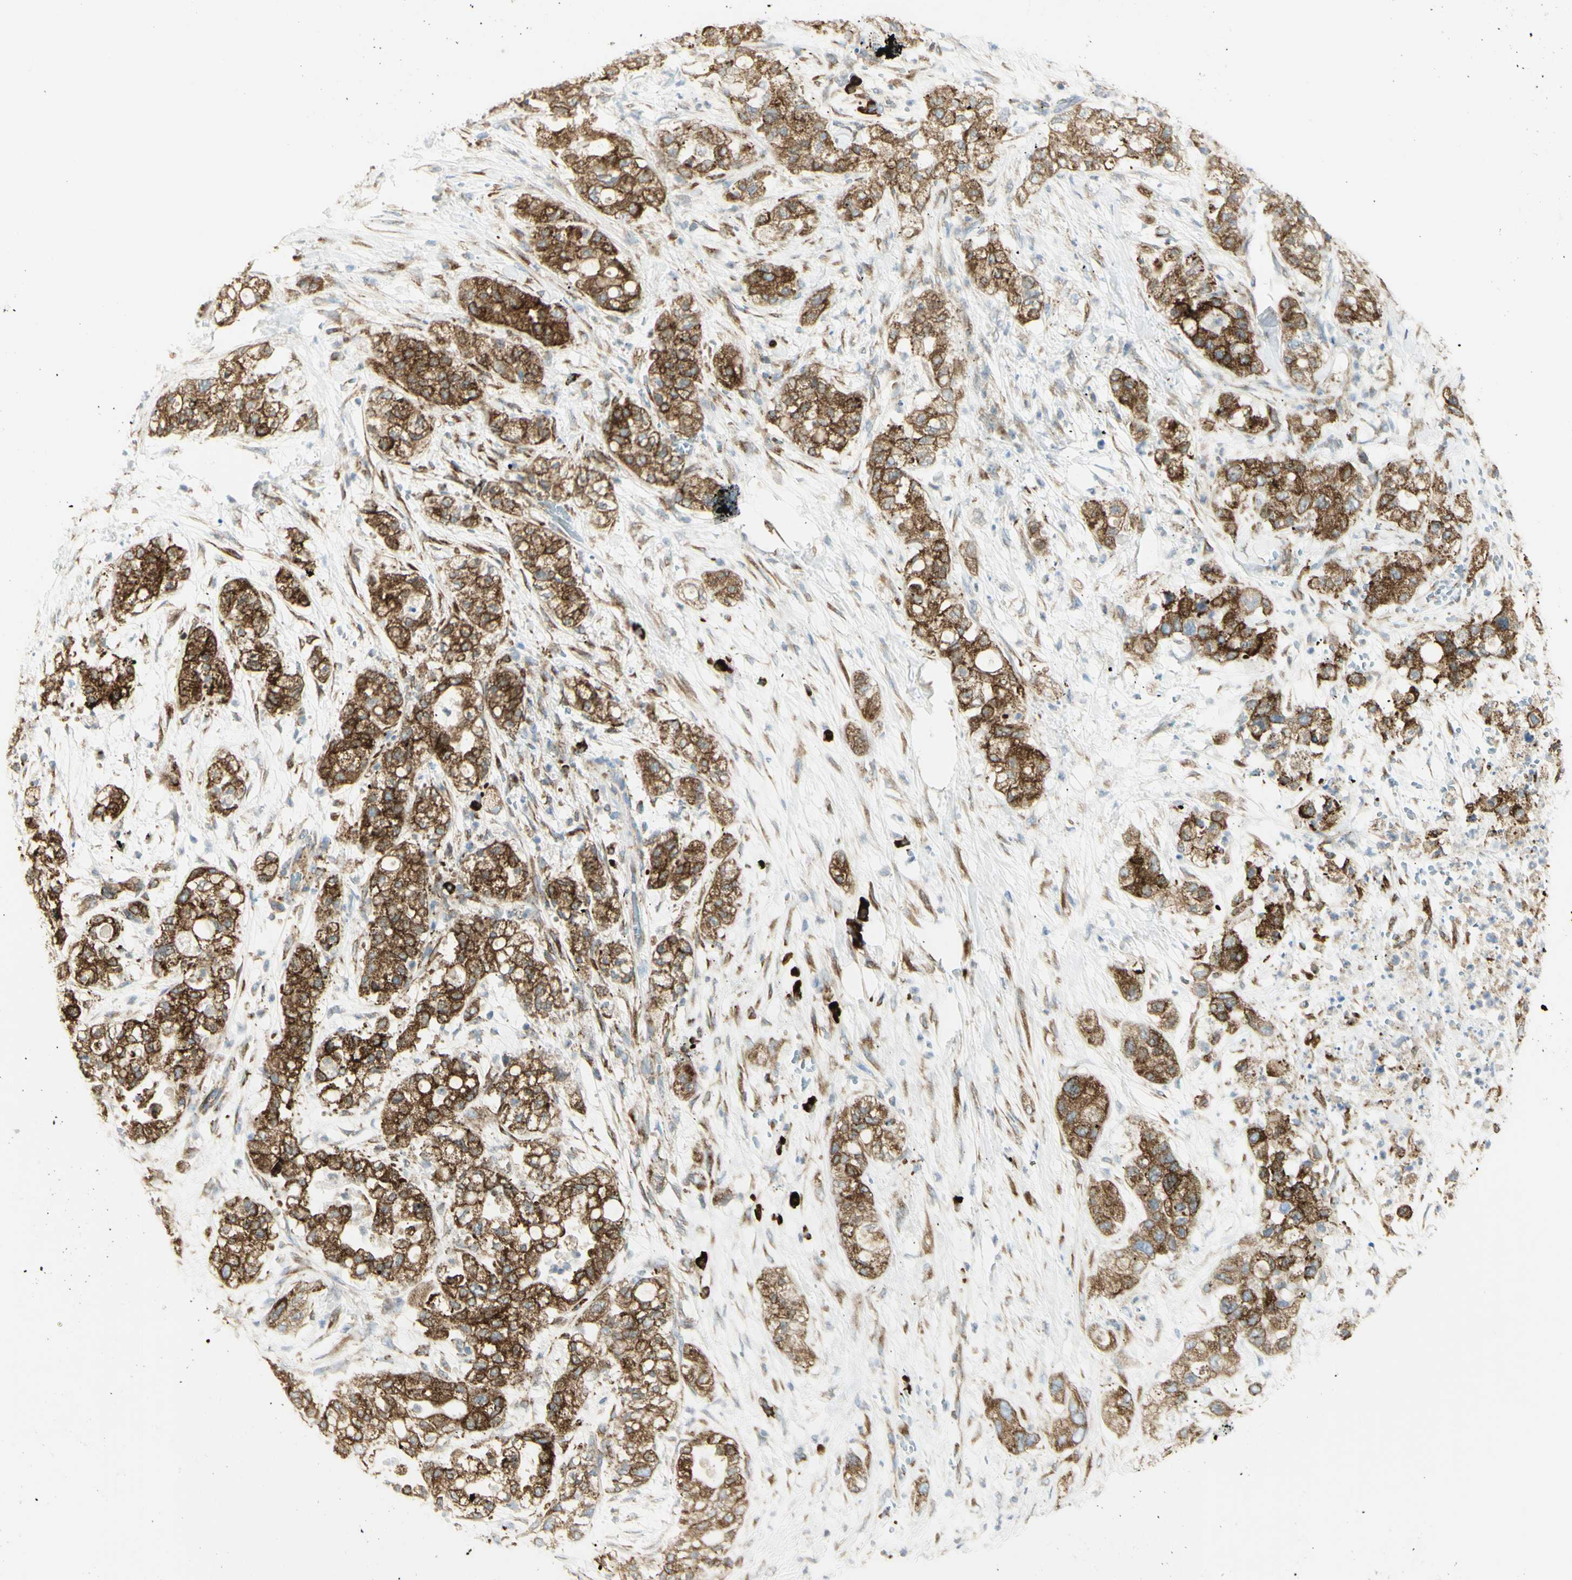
{"staining": {"intensity": "strong", "quantity": ">75%", "location": "cytoplasmic/membranous"}, "tissue": "pancreatic cancer", "cell_type": "Tumor cells", "image_type": "cancer", "snomed": [{"axis": "morphology", "description": "Adenocarcinoma, NOS"}, {"axis": "topography", "description": "Pancreas"}], "caption": "Tumor cells reveal strong cytoplasmic/membranous staining in approximately >75% of cells in pancreatic adenocarcinoma.", "gene": "MANF", "patient": {"sex": "female", "age": 78}}